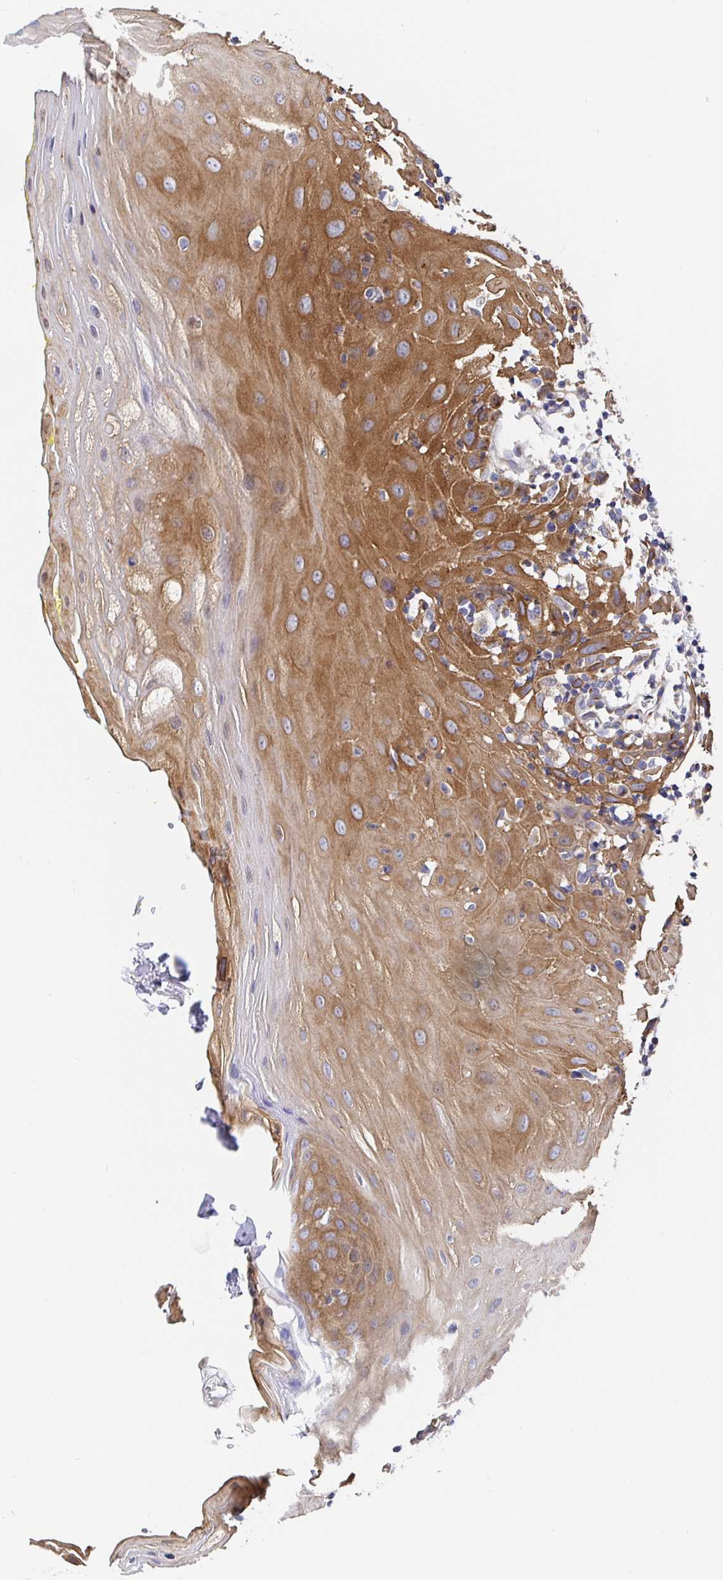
{"staining": {"intensity": "moderate", "quantity": "25%-75%", "location": "cytoplasmic/membranous"}, "tissue": "oral mucosa", "cell_type": "Squamous epithelial cells", "image_type": "normal", "snomed": [{"axis": "morphology", "description": "Normal tissue, NOS"}, {"axis": "topography", "description": "Oral tissue"}], "caption": "Oral mucosa stained with a protein marker displays moderate staining in squamous epithelial cells.", "gene": "GOLGA1", "patient": {"sex": "female", "age": 81}}